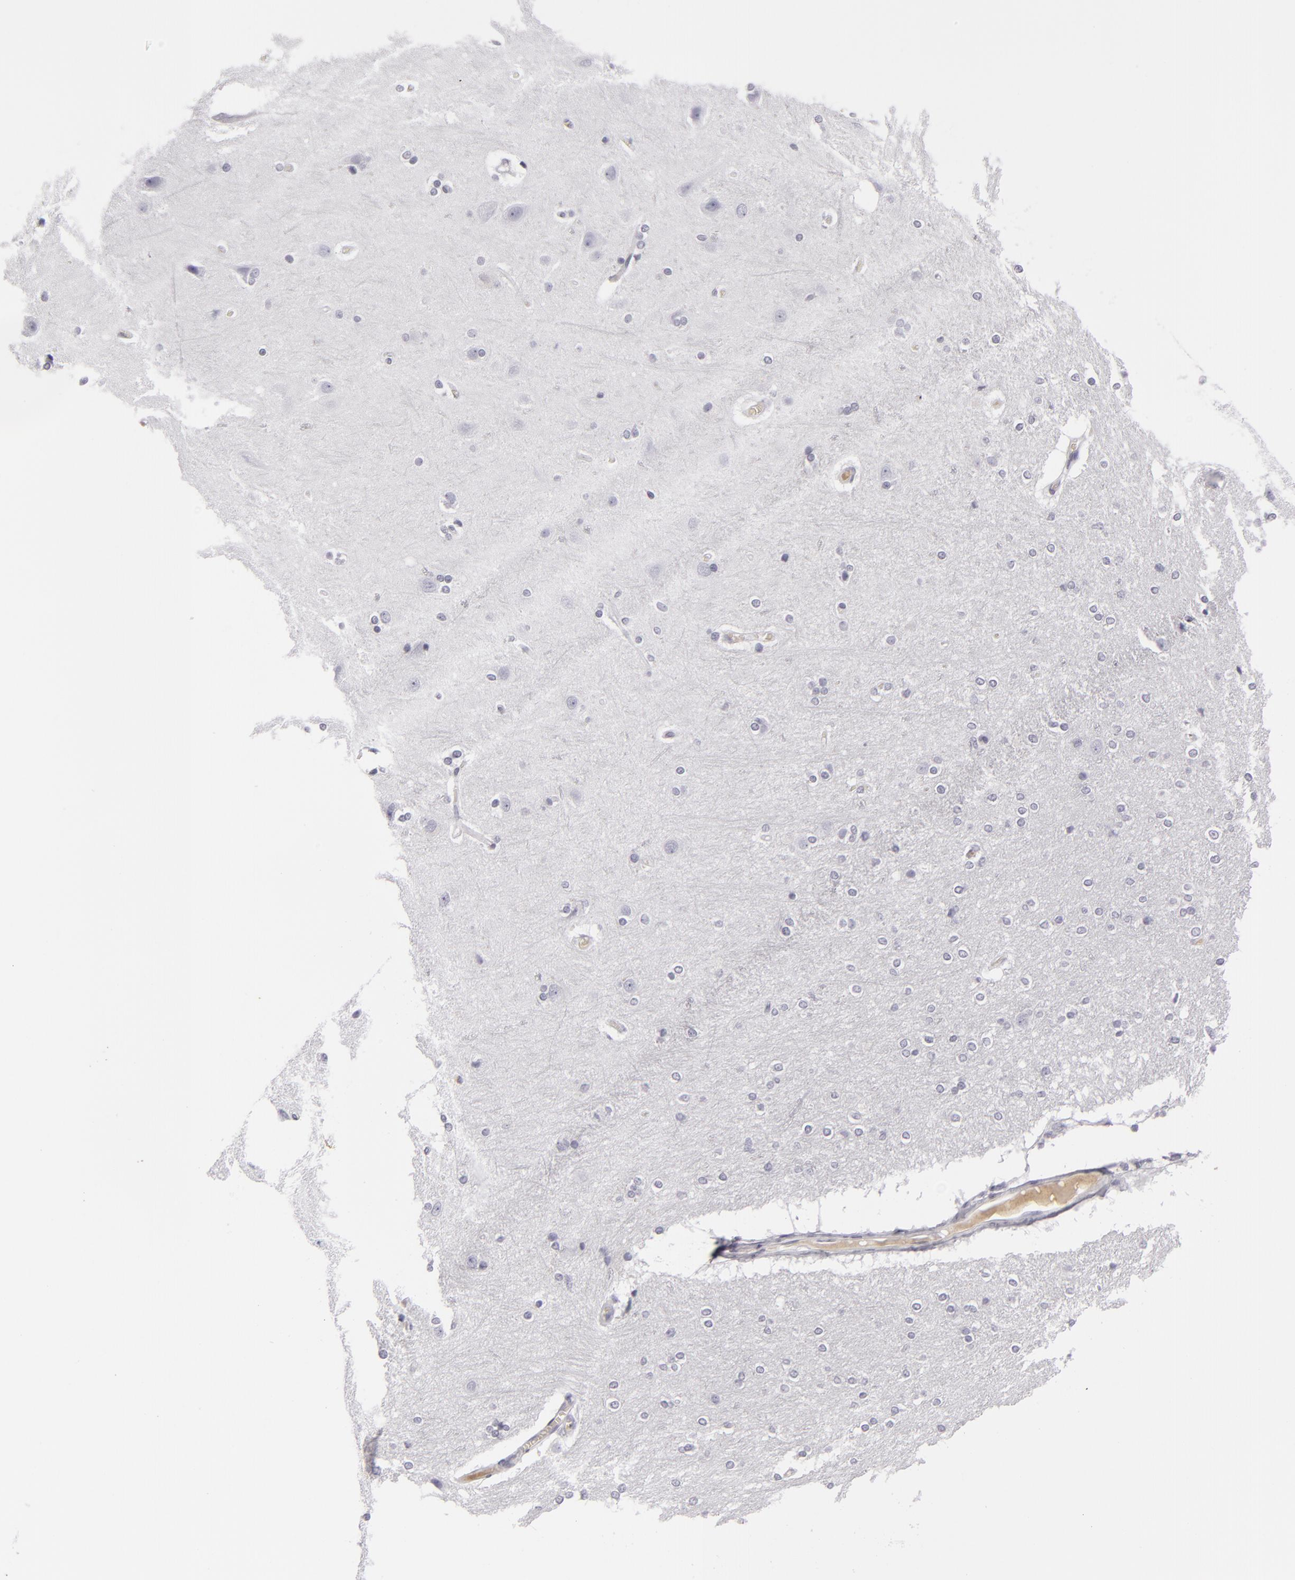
{"staining": {"intensity": "negative", "quantity": "none", "location": "none"}, "tissue": "cerebral cortex", "cell_type": "Endothelial cells", "image_type": "normal", "snomed": [{"axis": "morphology", "description": "Normal tissue, NOS"}, {"axis": "topography", "description": "Cerebral cortex"}], "caption": "Endothelial cells show no significant protein expression in unremarkable cerebral cortex. (DAB IHC, high magnification).", "gene": "C9", "patient": {"sex": "female", "age": 54}}